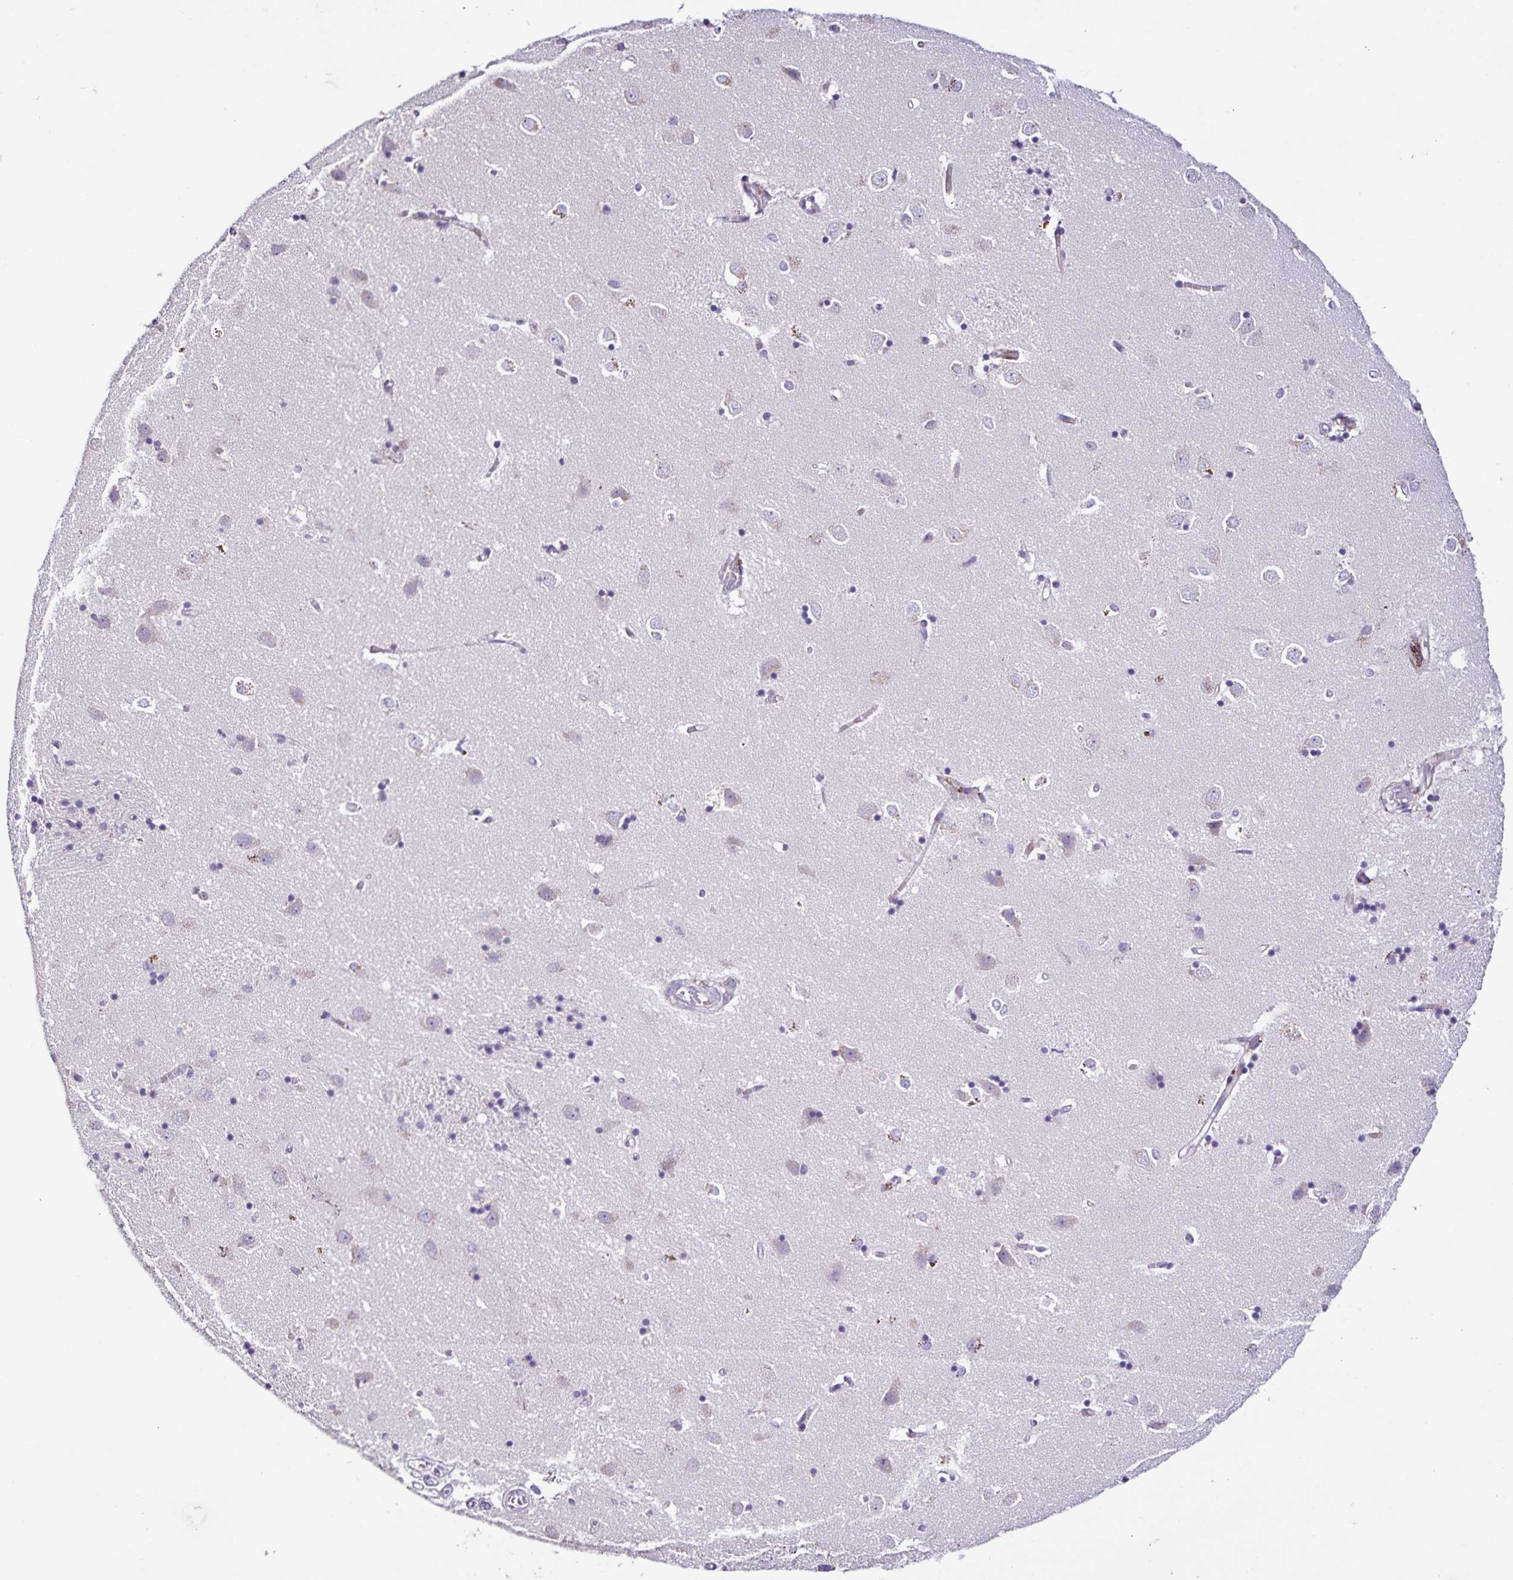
{"staining": {"intensity": "negative", "quantity": "none", "location": "none"}, "tissue": "caudate", "cell_type": "Glial cells", "image_type": "normal", "snomed": [{"axis": "morphology", "description": "Normal tissue, NOS"}, {"axis": "topography", "description": "Lateral ventricle wall"}], "caption": "IHC of benign caudate displays no expression in glial cells. (Immunohistochemistry, brightfield microscopy, high magnification).", "gene": "OSBPL5", "patient": {"sex": "male", "age": 54}}